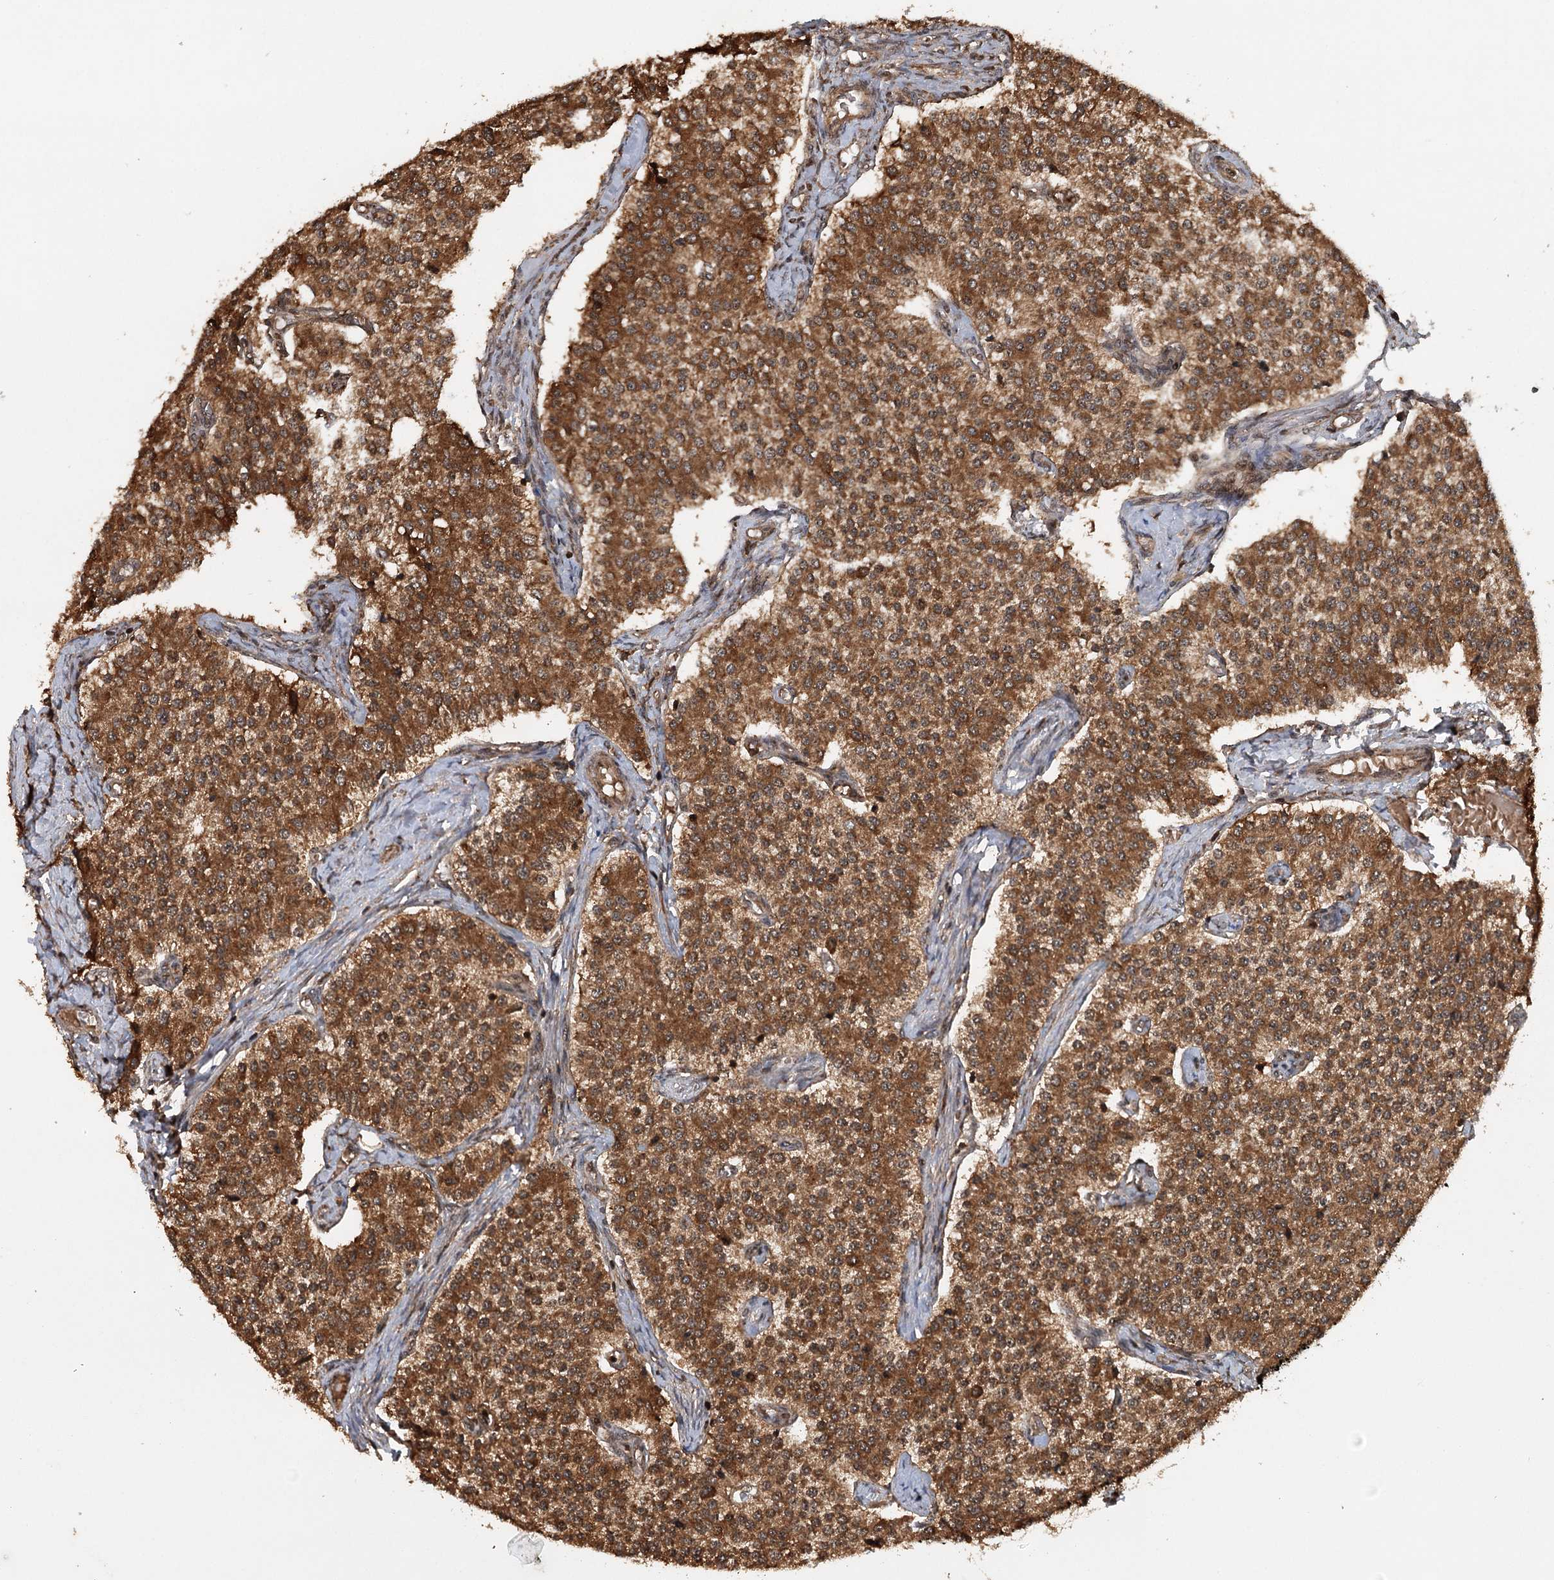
{"staining": {"intensity": "moderate", "quantity": ">75%", "location": "cytoplasmic/membranous"}, "tissue": "carcinoid", "cell_type": "Tumor cells", "image_type": "cancer", "snomed": [{"axis": "morphology", "description": "Carcinoid, malignant, NOS"}, {"axis": "topography", "description": "Colon"}], "caption": "Human carcinoid stained with a protein marker shows moderate staining in tumor cells.", "gene": "INSIG2", "patient": {"sex": "female", "age": 52}}